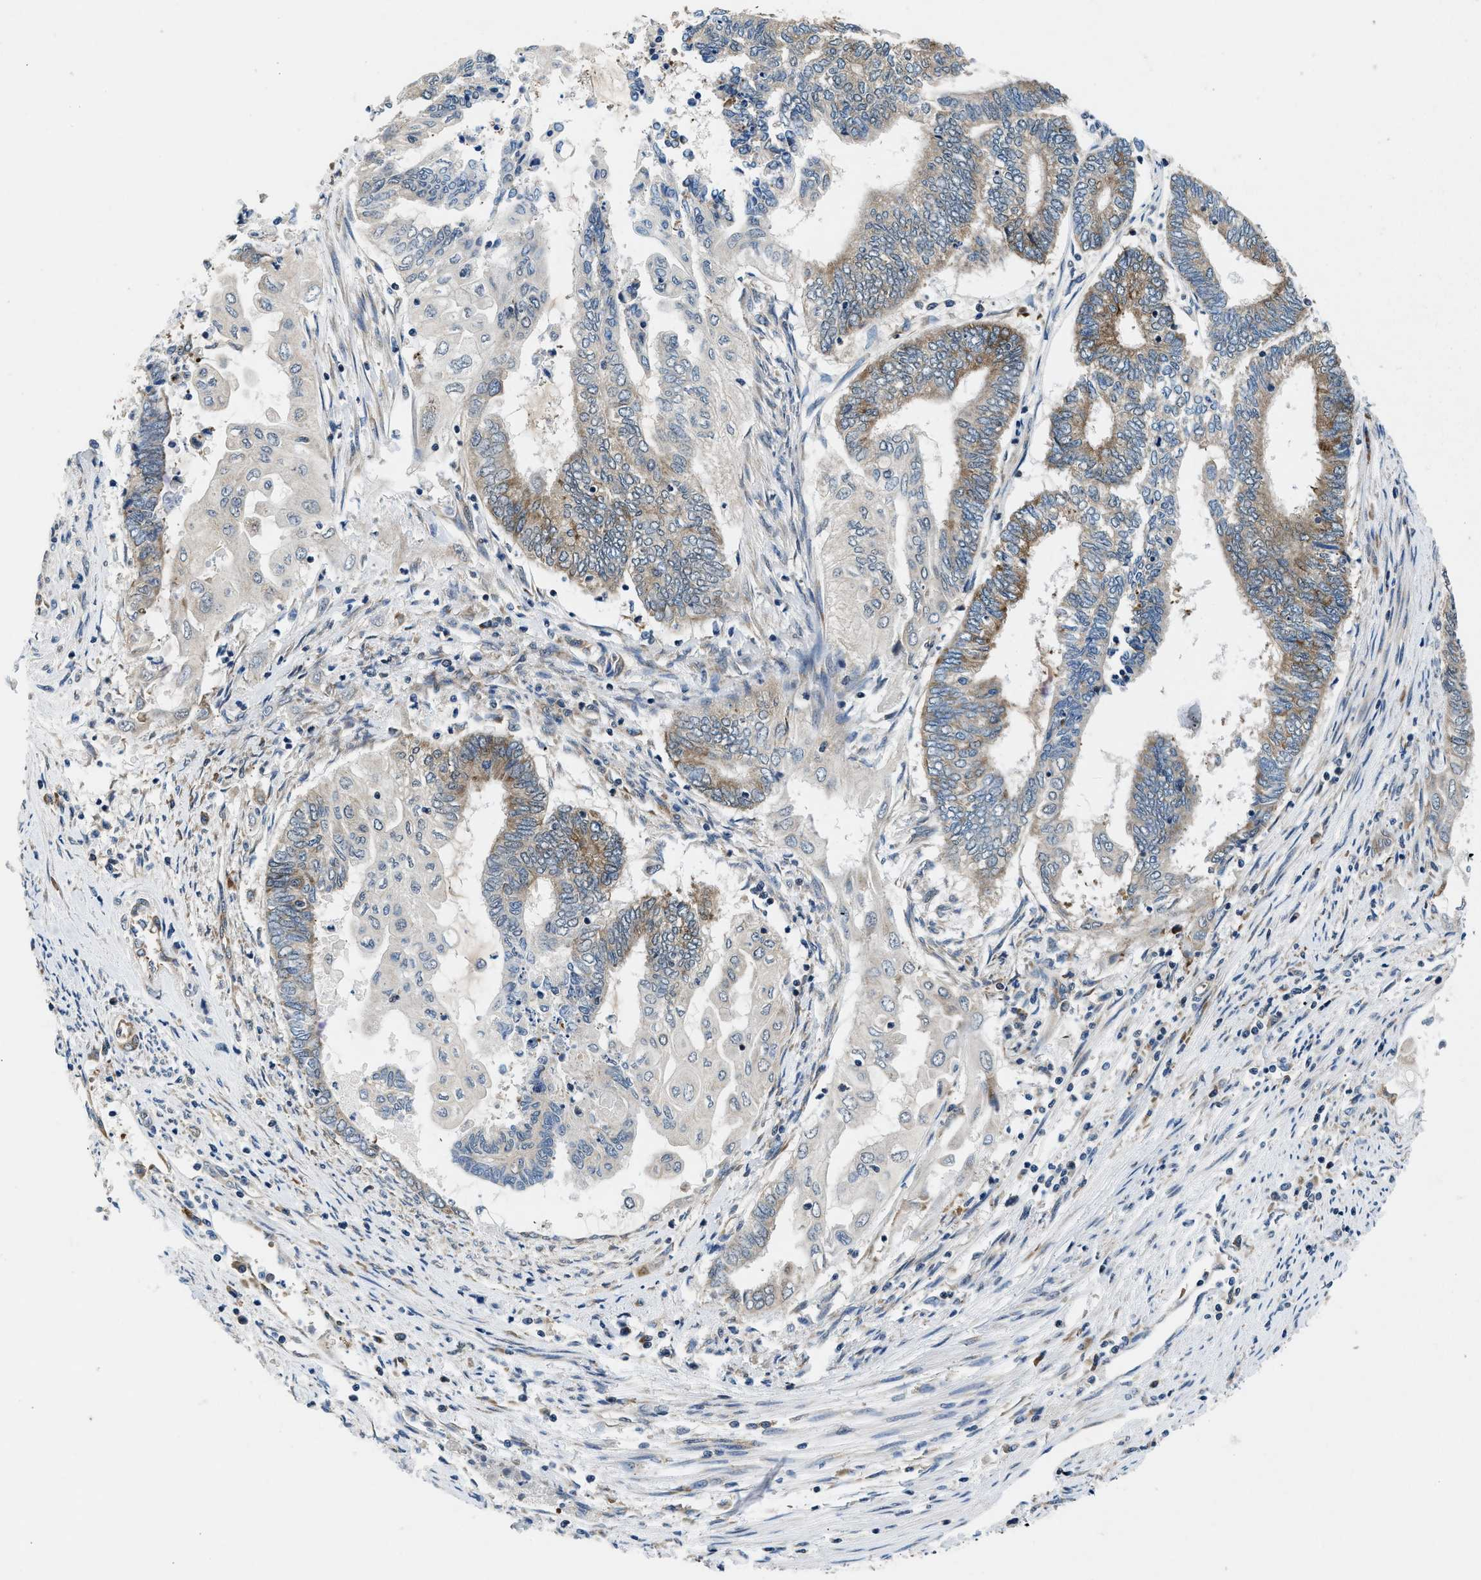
{"staining": {"intensity": "weak", "quantity": "25%-75%", "location": "cytoplasmic/membranous"}, "tissue": "endometrial cancer", "cell_type": "Tumor cells", "image_type": "cancer", "snomed": [{"axis": "morphology", "description": "Adenocarcinoma, NOS"}, {"axis": "topography", "description": "Uterus"}, {"axis": "topography", "description": "Endometrium"}], "caption": "Immunohistochemistry (IHC) (DAB) staining of endometrial cancer (adenocarcinoma) demonstrates weak cytoplasmic/membranous protein expression in approximately 25%-75% of tumor cells. (DAB IHC, brown staining for protein, blue staining for nuclei).", "gene": "PA2G4", "patient": {"sex": "female", "age": 70}}